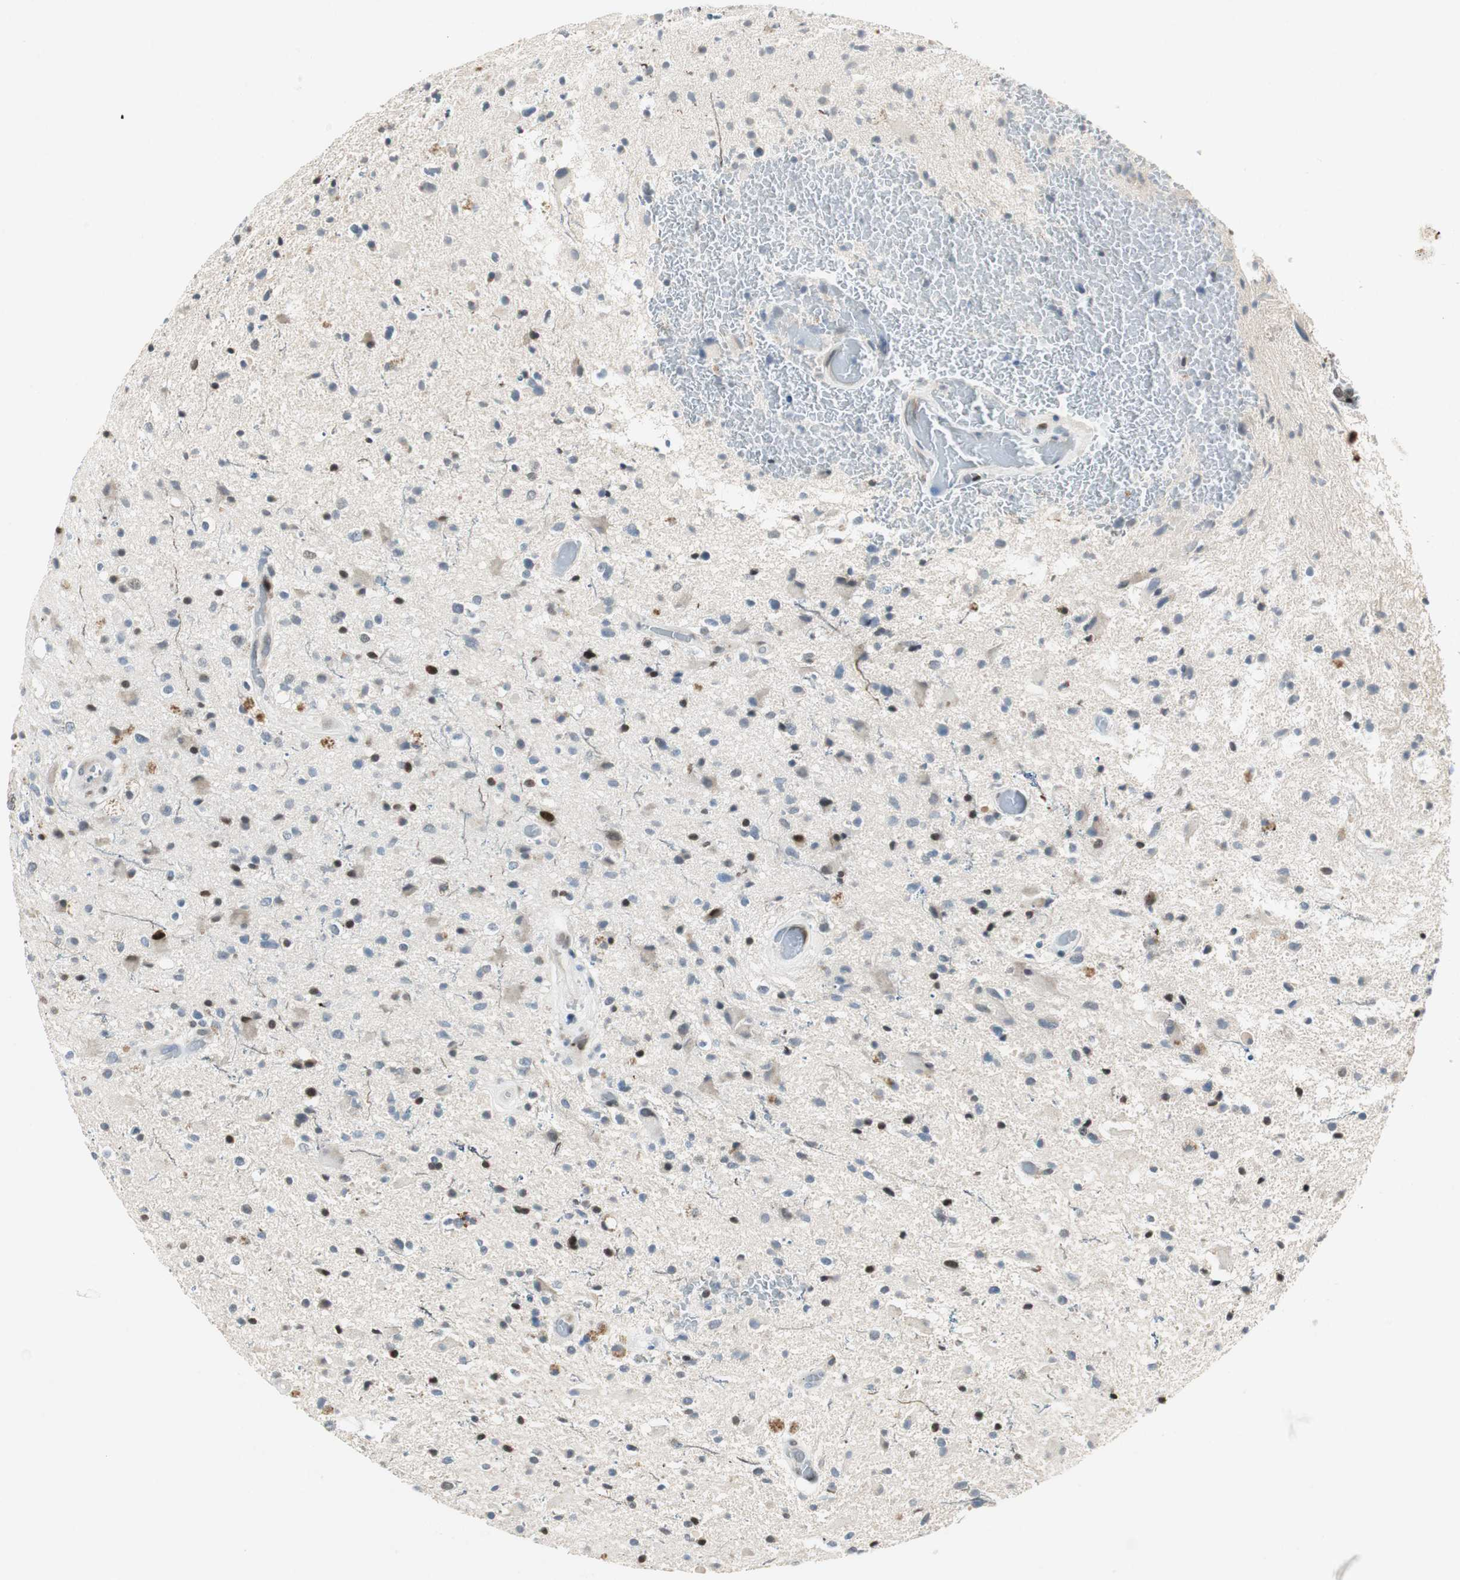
{"staining": {"intensity": "strong", "quantity": "<25%", "location": "nuclear"}, "tissue": "glioma", "cell_type": "Tumor cells", "image_type": "cancer", "snomed": [{"axis": "morphology", "description": "Glioma, malignant, High grade"}, {"axis": "topography", "description": "Brain"}], "caption": "IHC of human glioma displays medium levels of strong nuclear positivity in about <25% of tumor cells. Immunohistochemistry stains the protein of interest in brown and the nuclei are stained blue.", "gene": "AJUBA", "patient": {"sex": "male", "age": 33}}